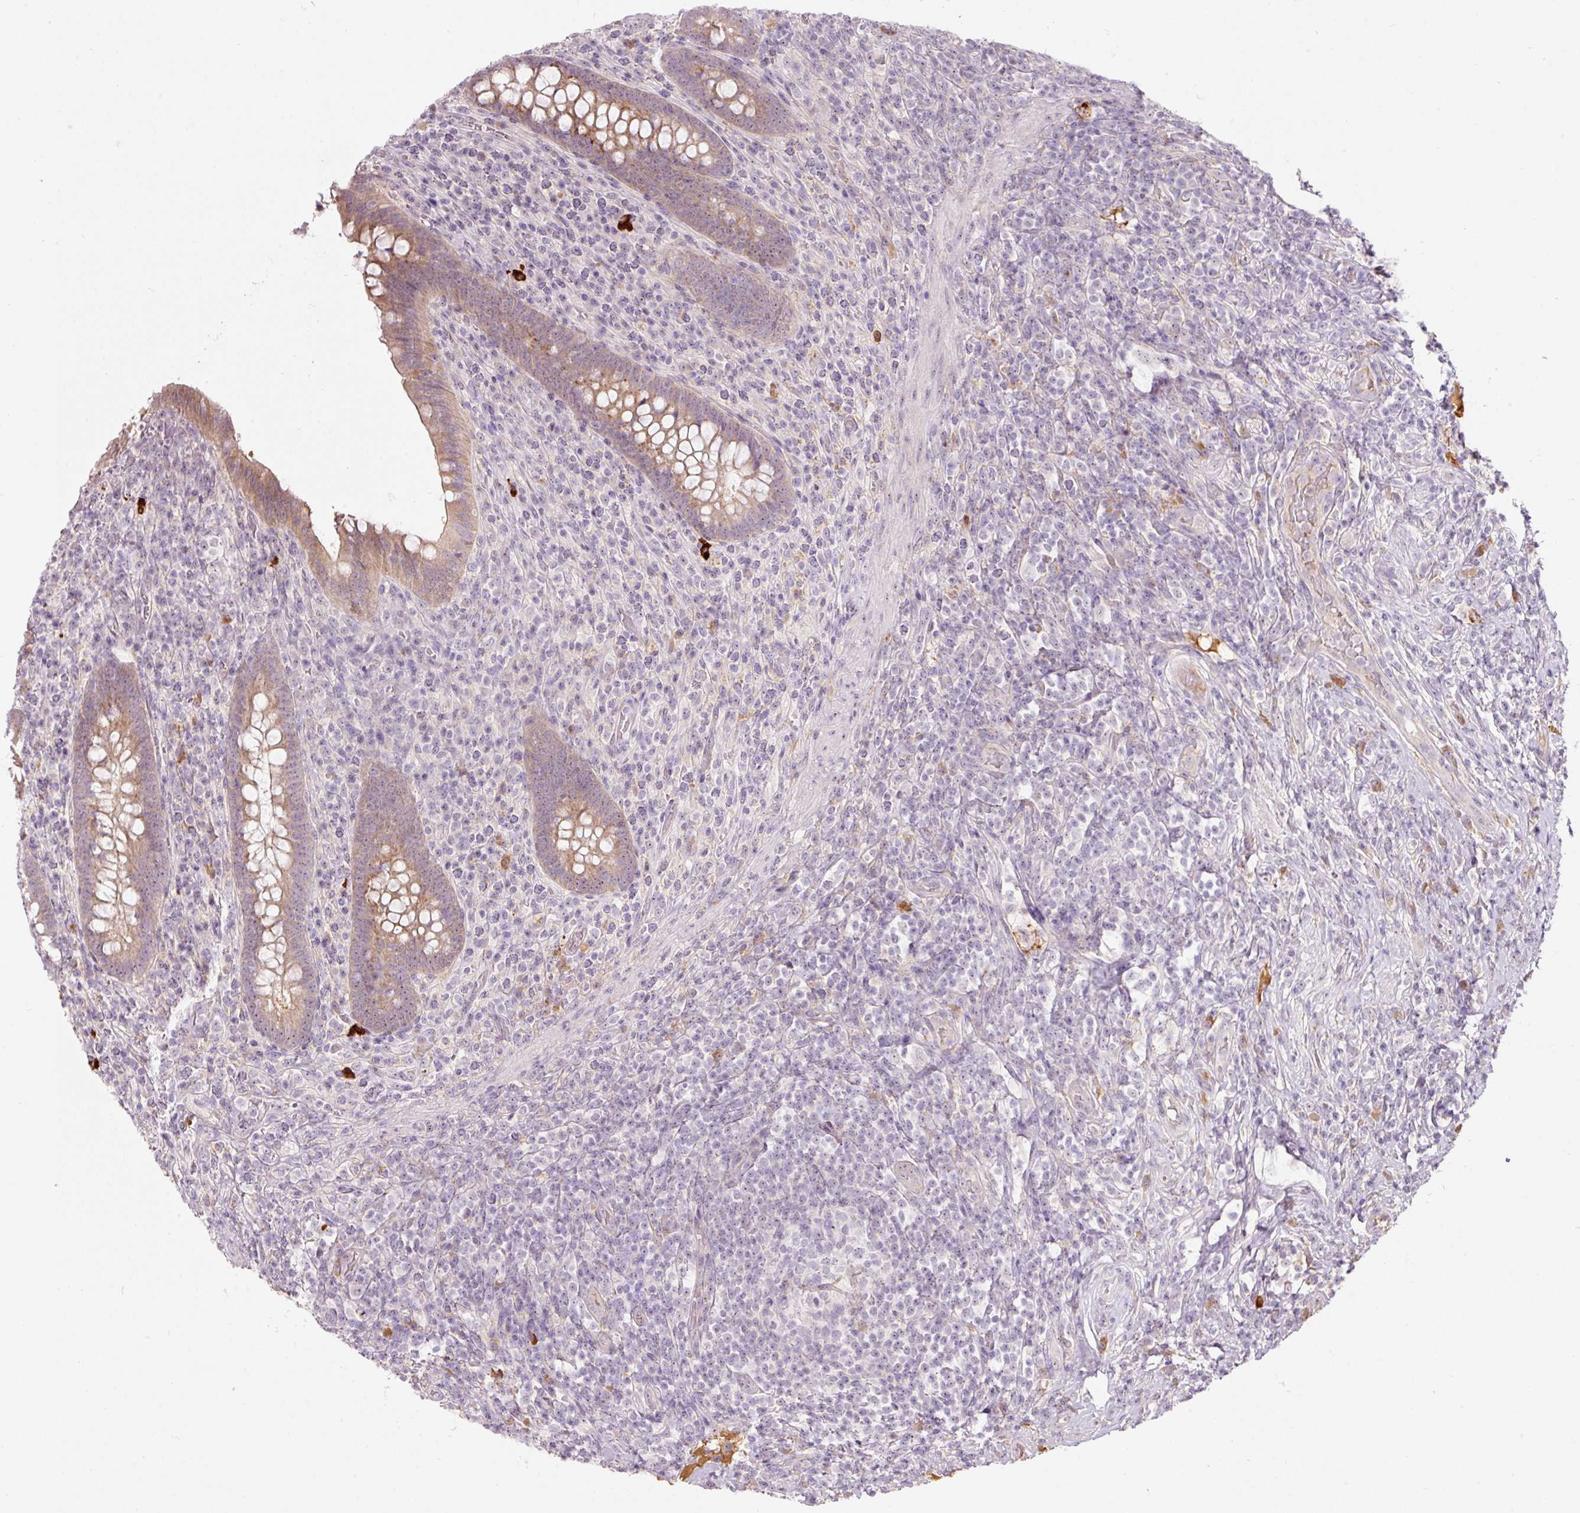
{"staining": {"intensity": "moderate", "quantity": ">75%", "location": "cytoplasmic/membranous"}, "tissue": "appendix", "cell_type": "Glandular cells", "image_type": "normal", "snomed": [{"axis": "morphology", "description": "Normal tissue, NOS"}, {"axis": "topography", "description": "Appendix"}], "caption": "Appendix stained with a brown dye exhibits moderate cytoplasmic/membranous positive expression in approximately >75% of glandular cells.", "gene": "TMEM37", "patient": {"sex": "female", "age": 43}}